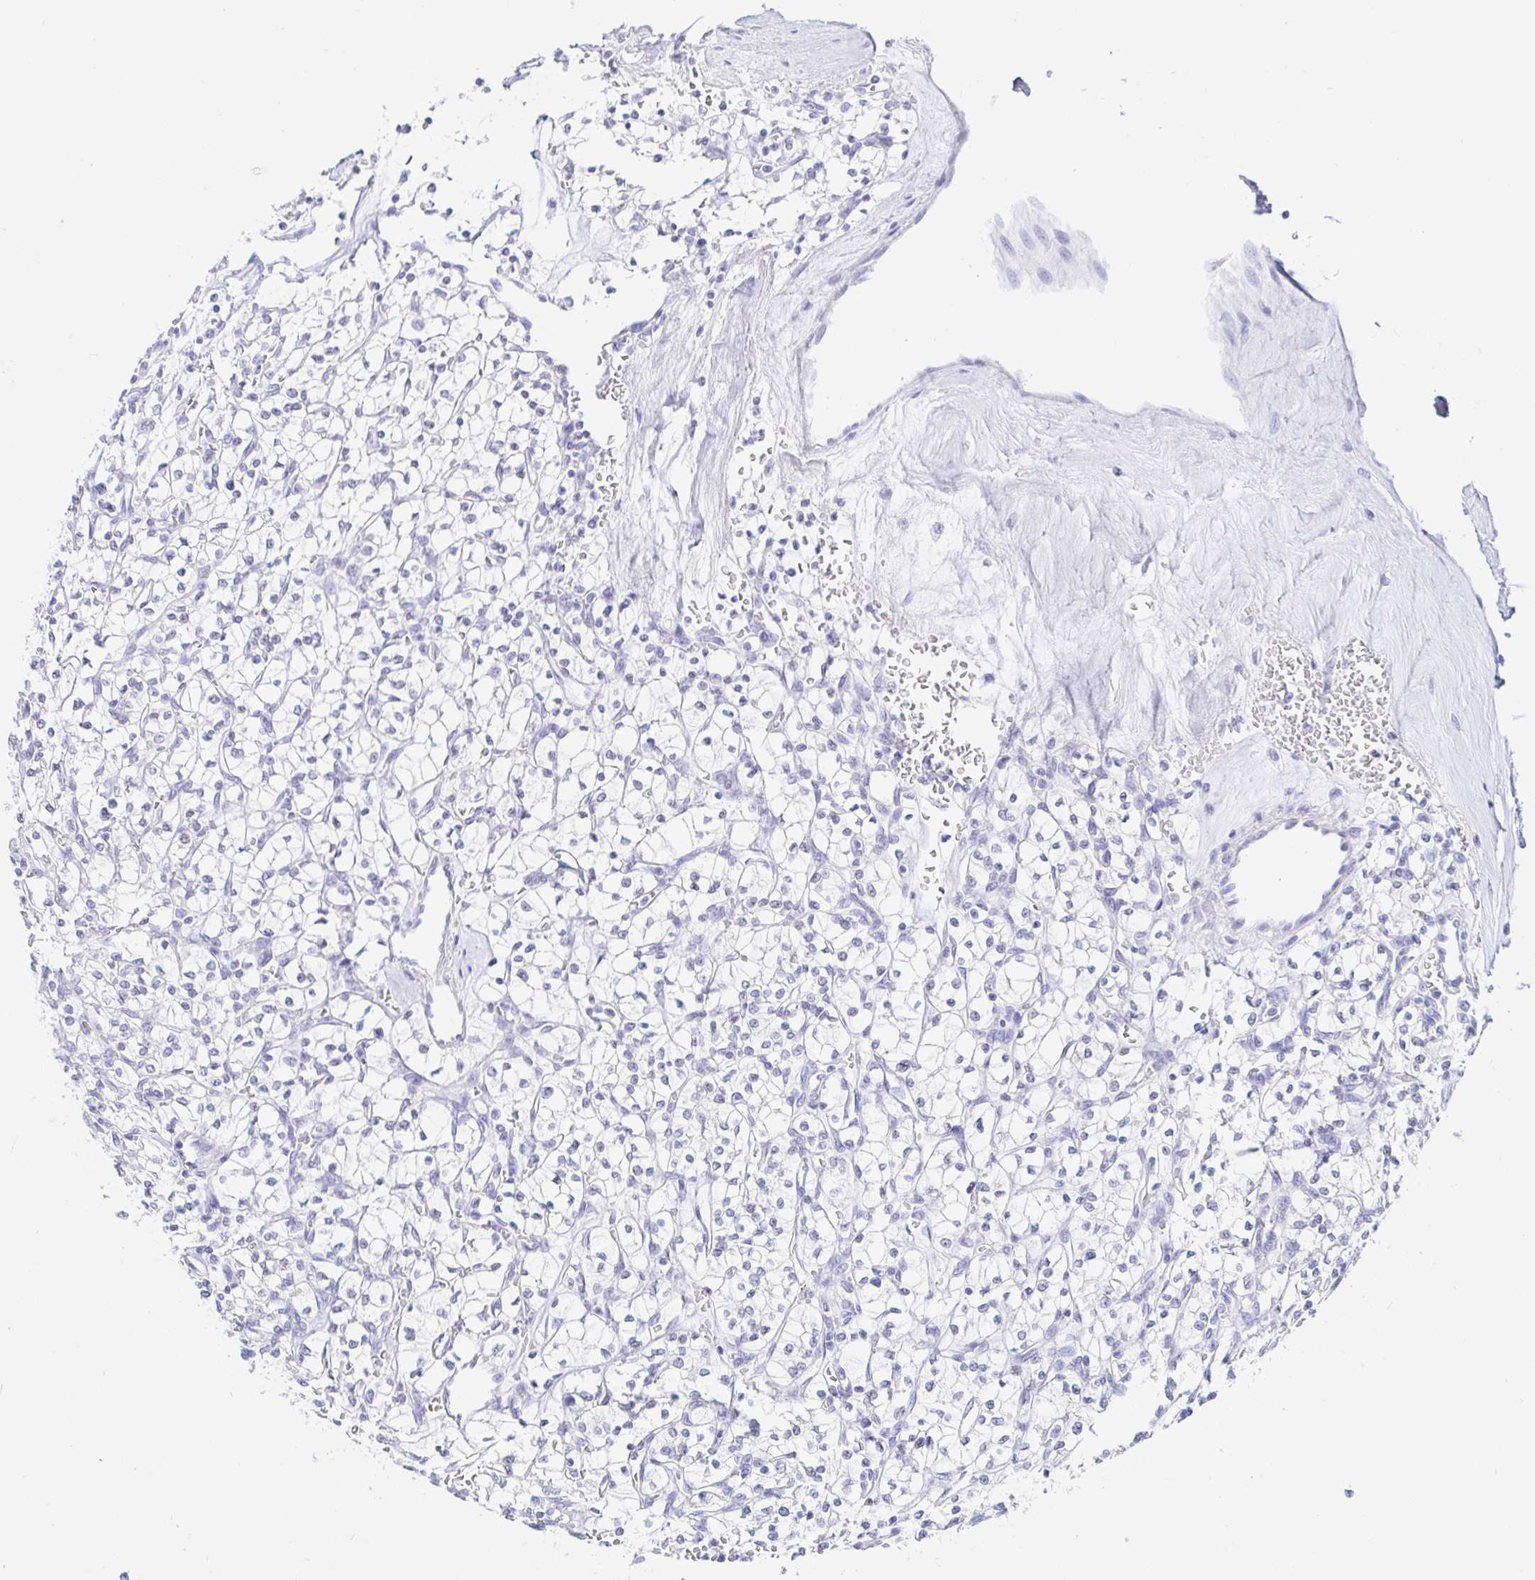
{"staining": {"intensity": "negative", "quantity": "none", "location": "none"}, "tissue": "renal cancer", "cell_type": "Tumor cells", "image_type": "cancer", "snomed": [{"axis": "morphology", "description": "Adenocarcinoma, NOS"}, {"axis": "topography", "description": "Kidney"}], "caption": "Renal cancer was stained to show a protein in brown. There is no significant staining in tumor cells. (IHC, brightfield microscopy, high magnification).", "gene": "PAX8", "patient": {"sex": "female", "age": 64}}